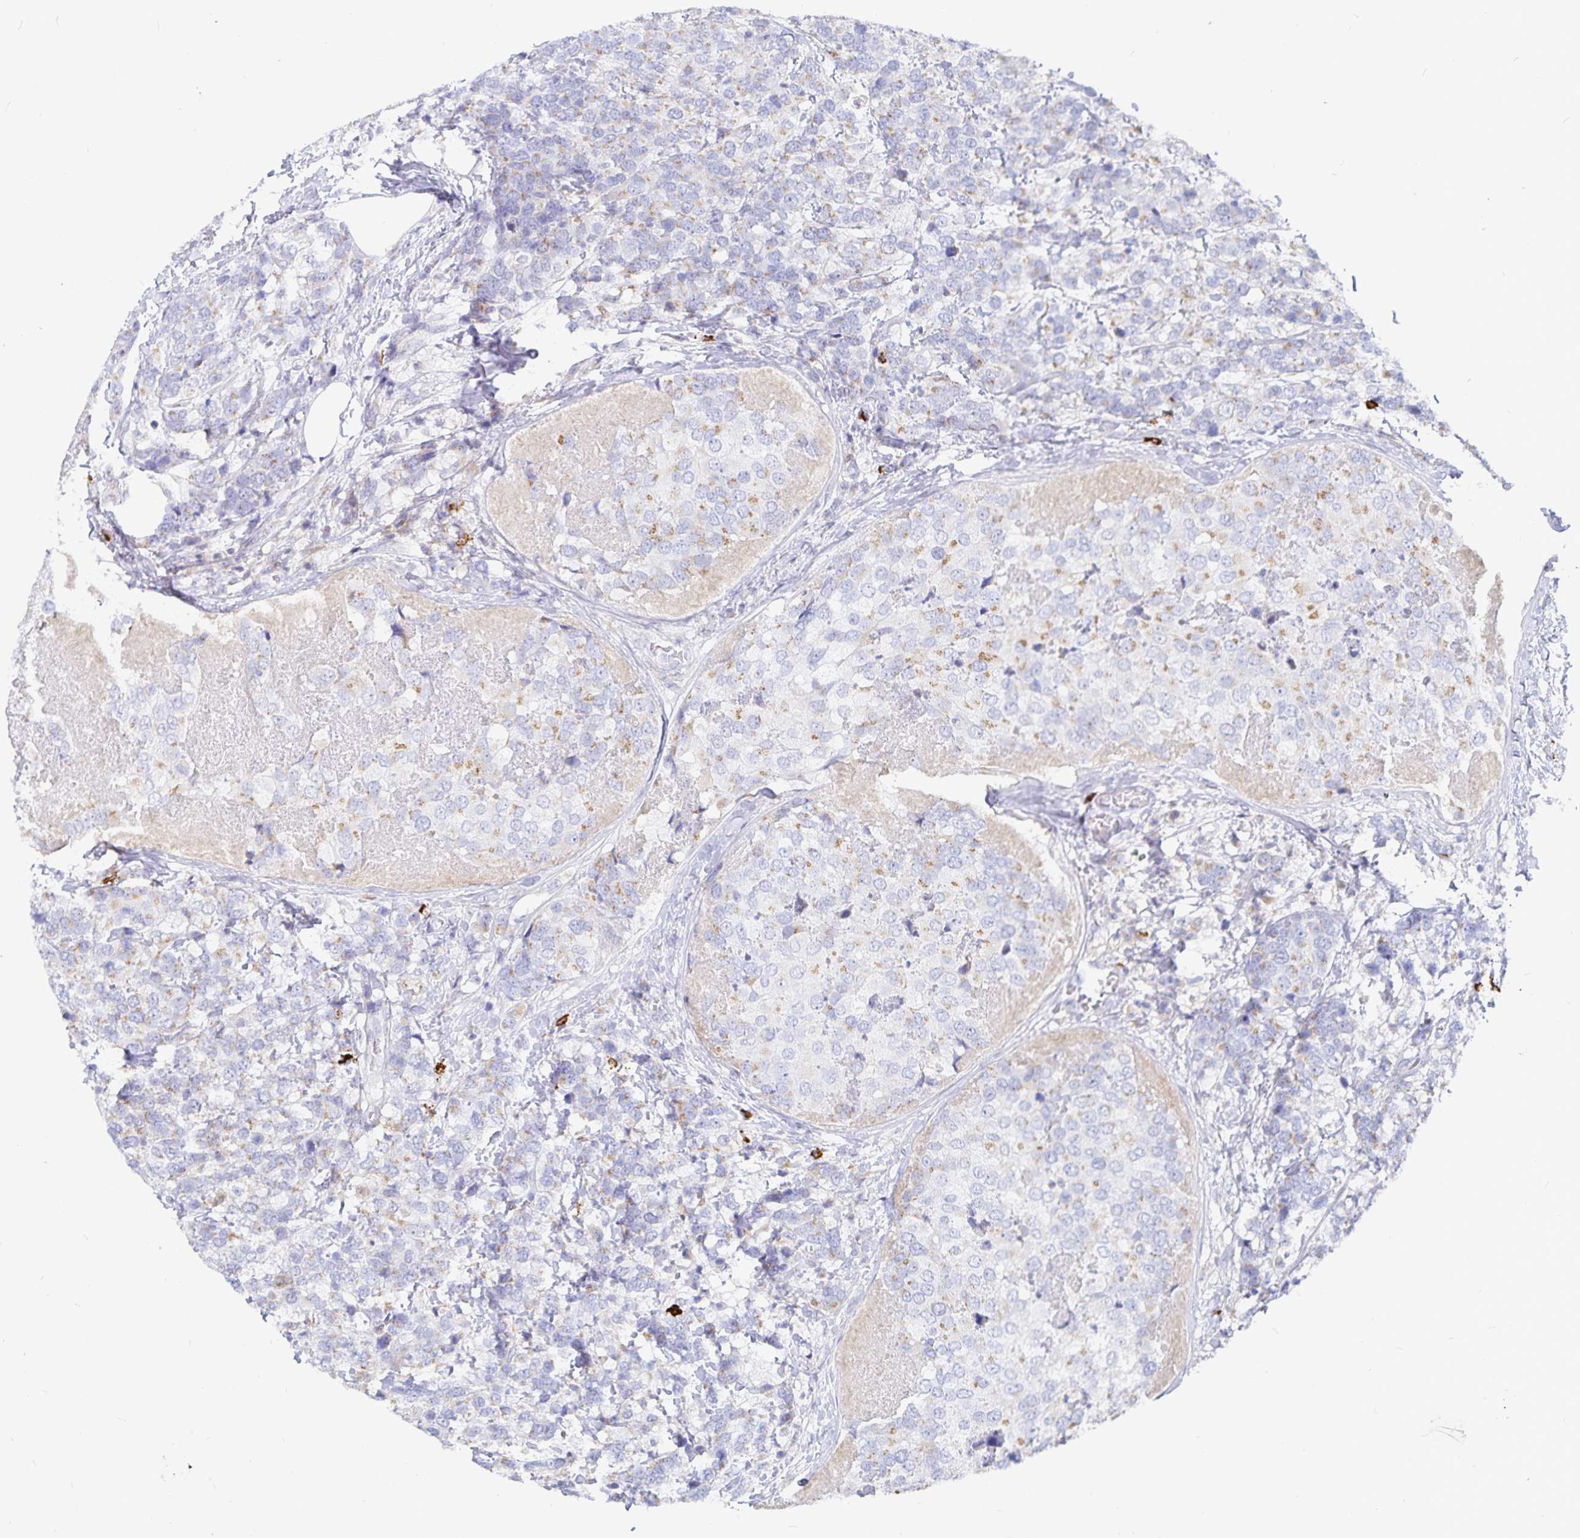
{"staining": {"intensity": "weak", "quantity": "25%-75%", "location": "cytoplasmic/membranous"}, "tissue": "breast cancer", "cell_type": "Tumor cells", "image_type": "cancer", "snomed": [{"axis": "morphology", "description": "Lobular carcinoma"}, {"axis": "topography", "description": "Breast"}], "caption": "Immunohistochemical staining of human lobular carcinoma (breast) displays weak cytoplasmic/membranous protein staining in approximately 25%-75% of tumor cells. (brown staining indicates protein expression, while blue staining denotes nuclei).", "gene": "PKHD1", "patient": {"sex": "female", "age": 59}}